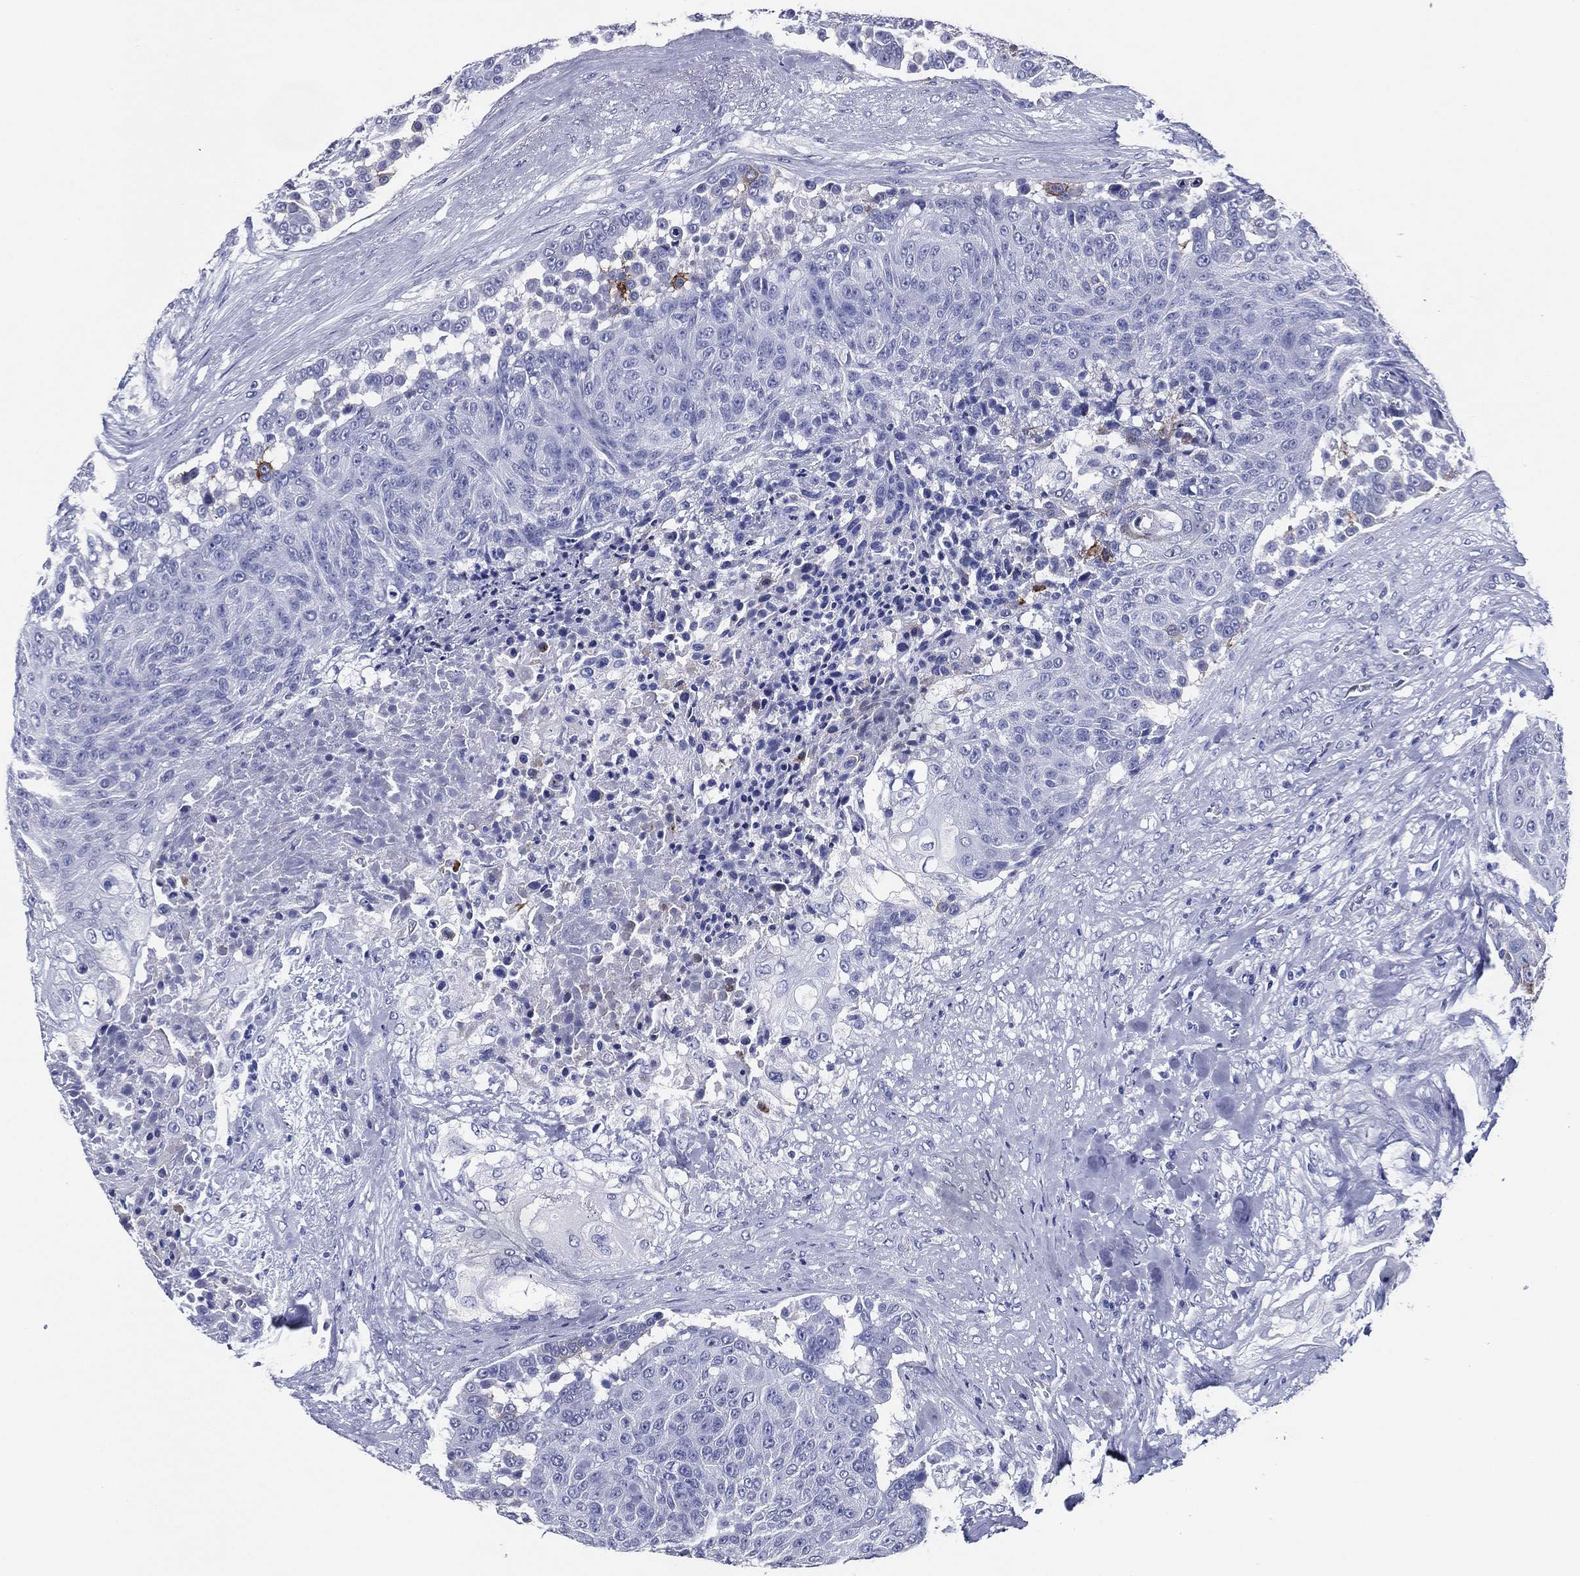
{"staining": {"intensity": "moderate", "quantity": "<25%", "location": "cytoplasmic/membranous"}, "tissue": "urothelial cancer", "cell_type": "Tumor cells", "image_type": "cancer", "snomed": [{"axis": "morphology", "description": "Urothelial carcinoma, High grade"}, {"axis": "topography", "description": "Urinary bladder"}], "caption": "A high-resolution image shows immunohistochemistry (IHC) staining of high-grade urothelial carcinoma, which displays moderate cytoplasmic/membranous positivity in approximately <25% of tumor cells. The staining was performed using DAB (3,3'-diaminobenzidine), with brown indicating positive protein expression. Nuclei are stained blue with hematoxylin.", "gene": "ACE2", "patient": {"sex": "female", "age": 63}}